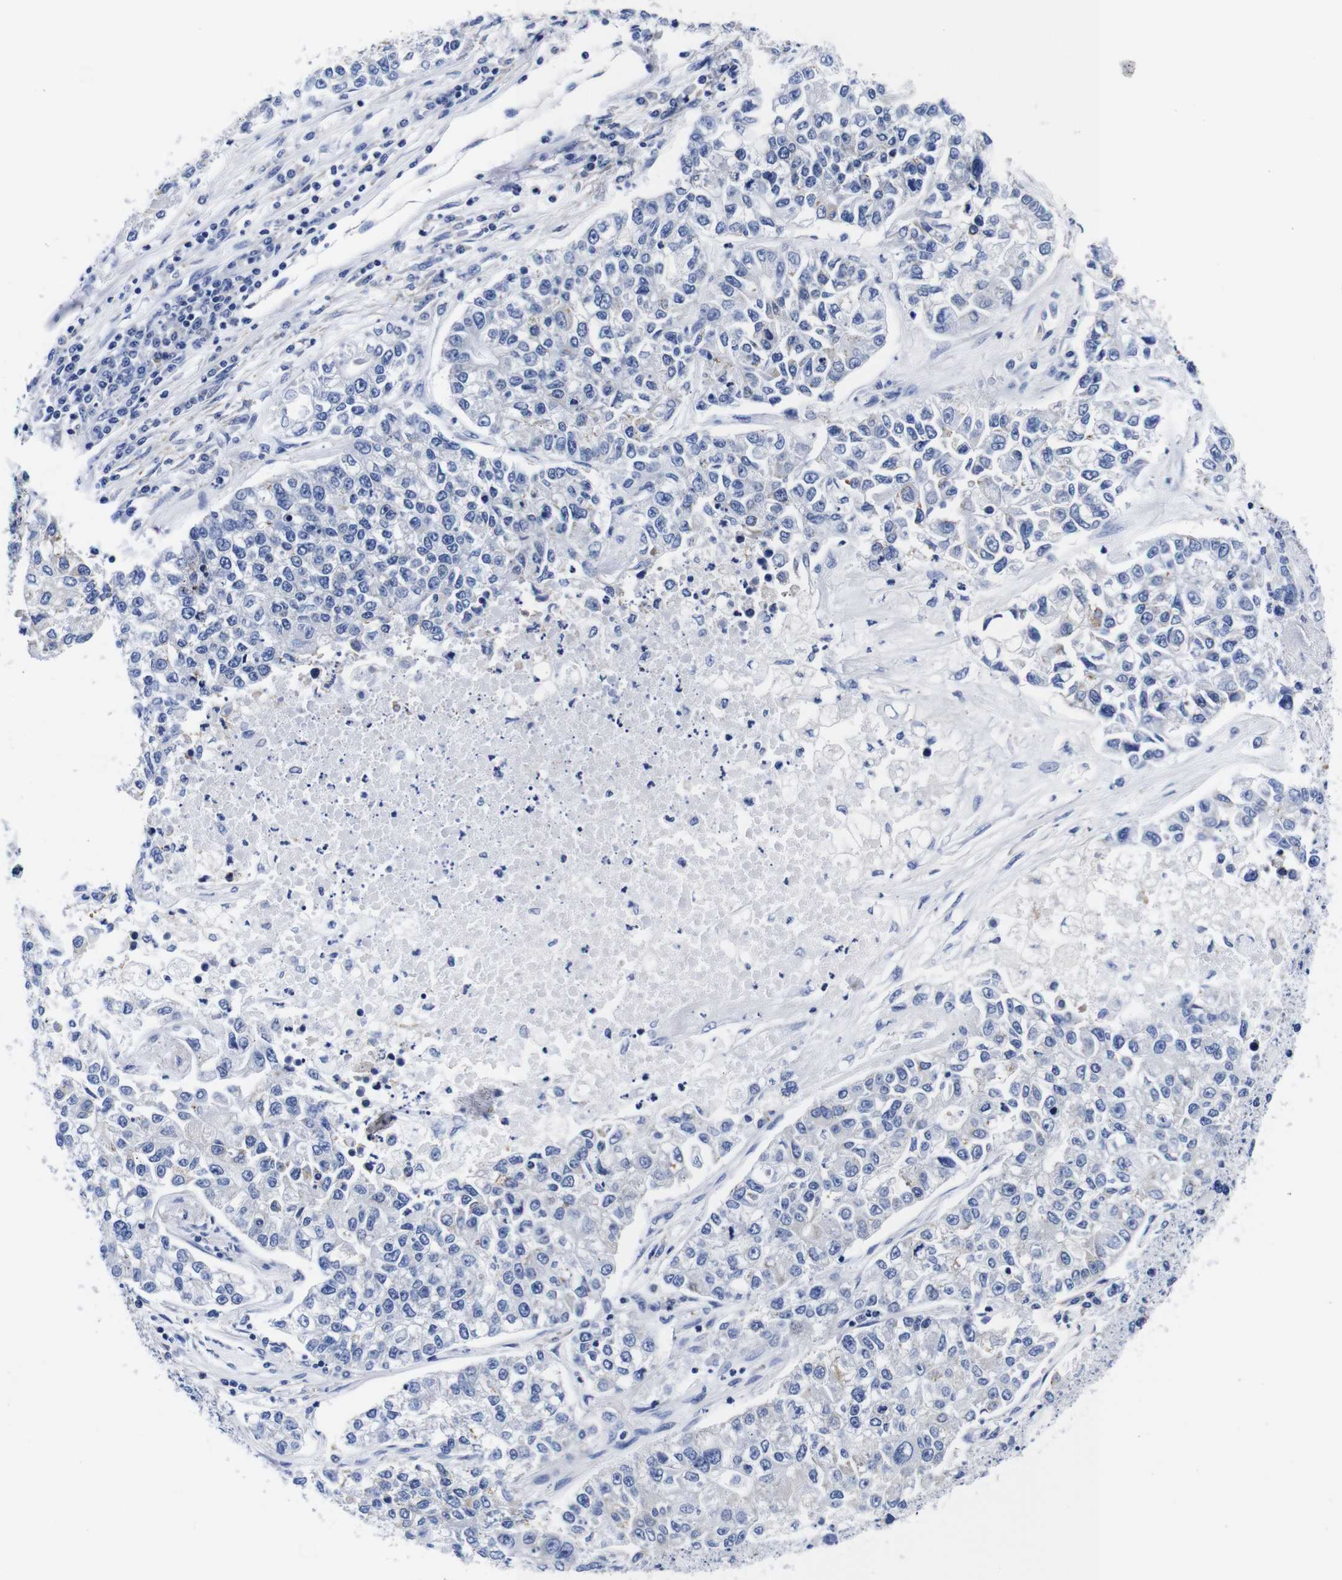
{"staining": {"intensity": "weak", "quantity": "<25%", "location": "cytoplasmic/membranous"}, "tissue": "lung cancer", "cell_type": "Tumor cells", "image_type": "cancer", "snomed": [{"axis": "morphology", "description": "Adenocarcinoma, NOS"}, {"axis": "topography", "description": "Lung"}], "caption": "DAB (3,3'-diaminobenzidine) immunohistochemical staining of human lung cancer displays no significant positivity in tumor cells.", "gene": "CLEC4G", "patient": {"sex": "male", "age": 49}}